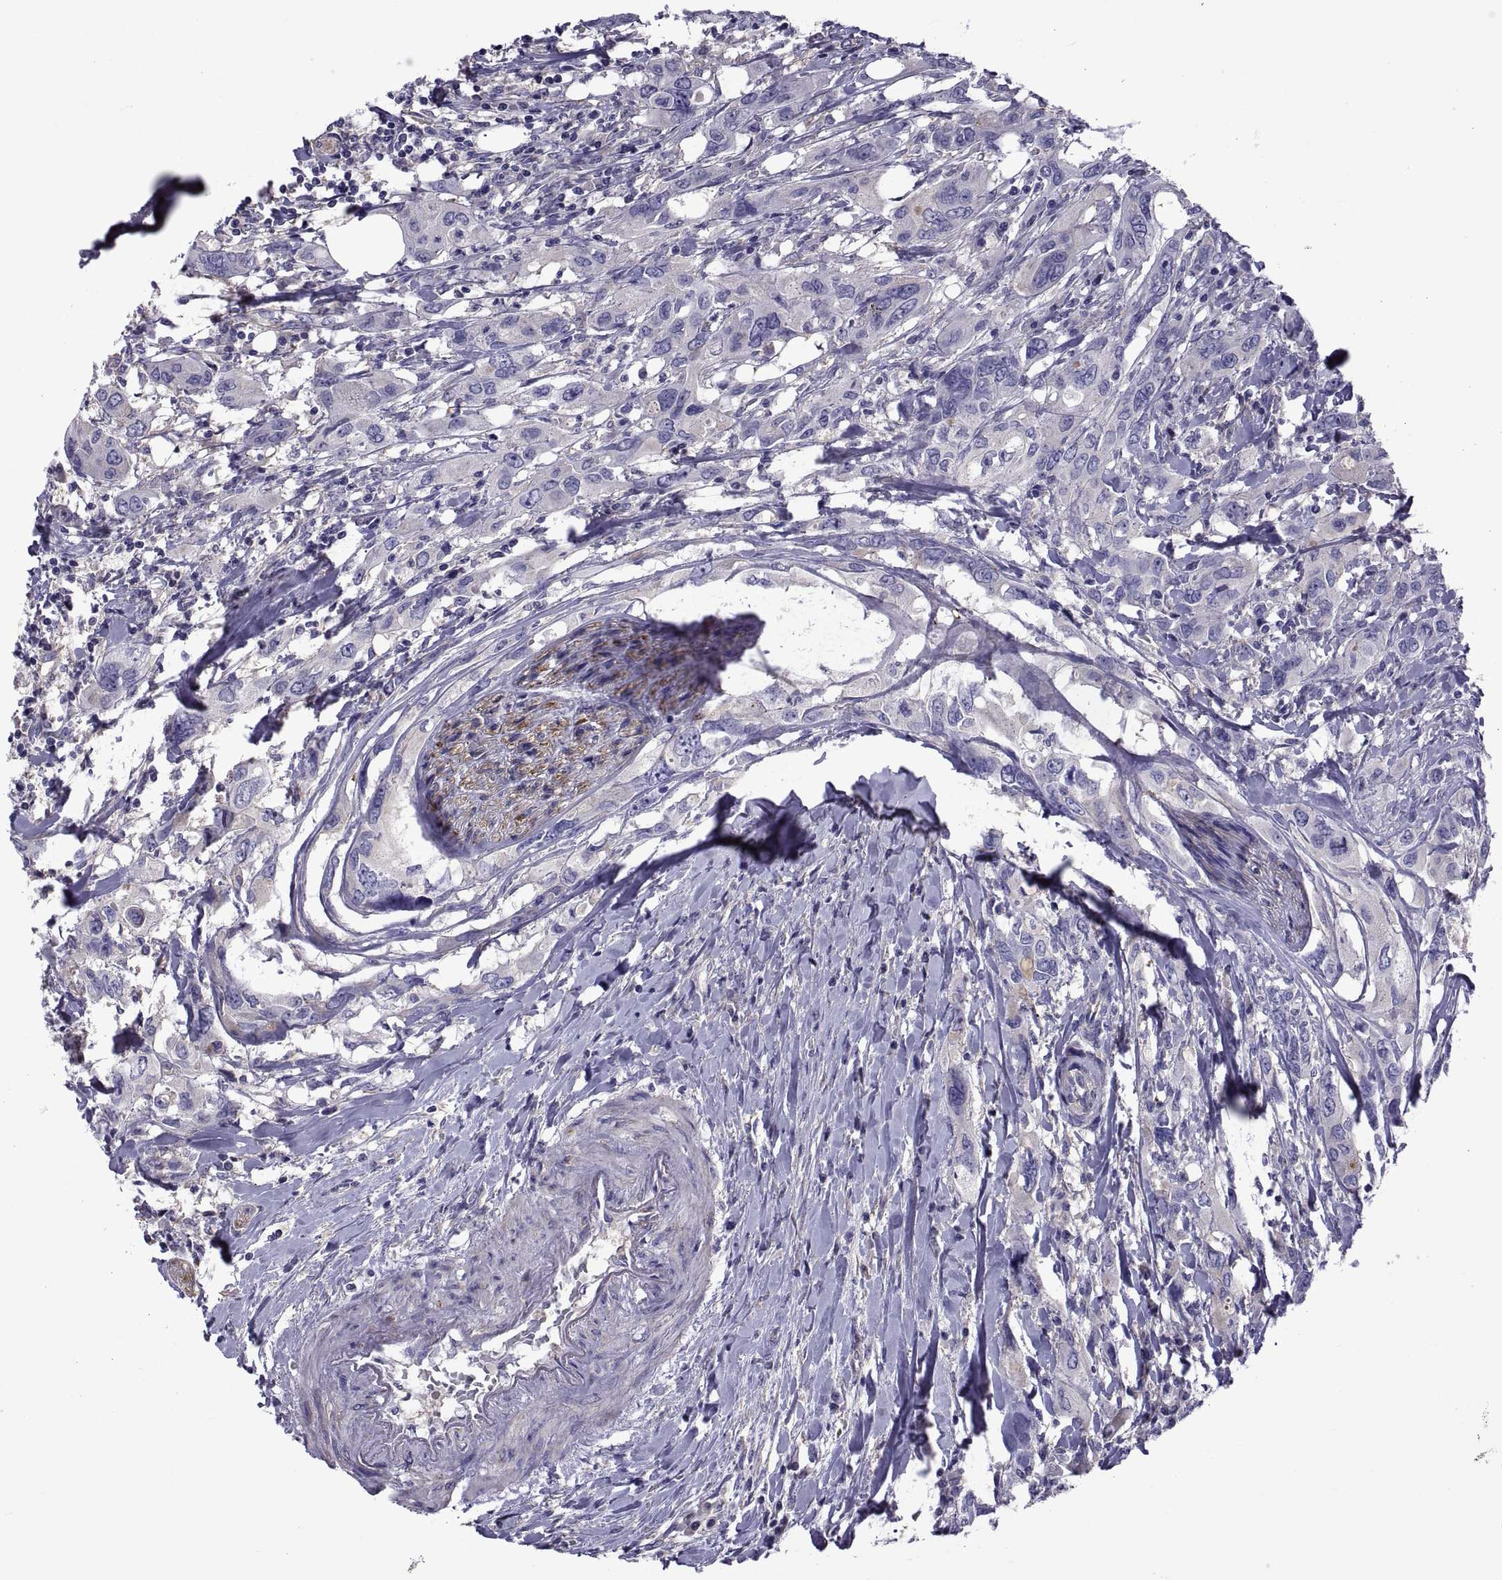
{"staining": {"intensity": "negative", "quantity": "none", "location": "none"}, "tissue": "urothelial cancer", "cell_type": "Tumor cells", "image_type": "cancer", "snomed": [{"axis": "morphology", "description": "Urothelial carcinoma, NOS"}, {"axis": "morphology", "description": "Urothelial carcinoma, High grade"}, {"axis": "topography", "description": "Urinary bladder"}], "caption": "This is a micrograph of immunohistochemistry staining of urothelial cancer, which shows no positivity in tumor cells.", "gene": "TMC3", "patient": {"sex": "male", "age": 63}}